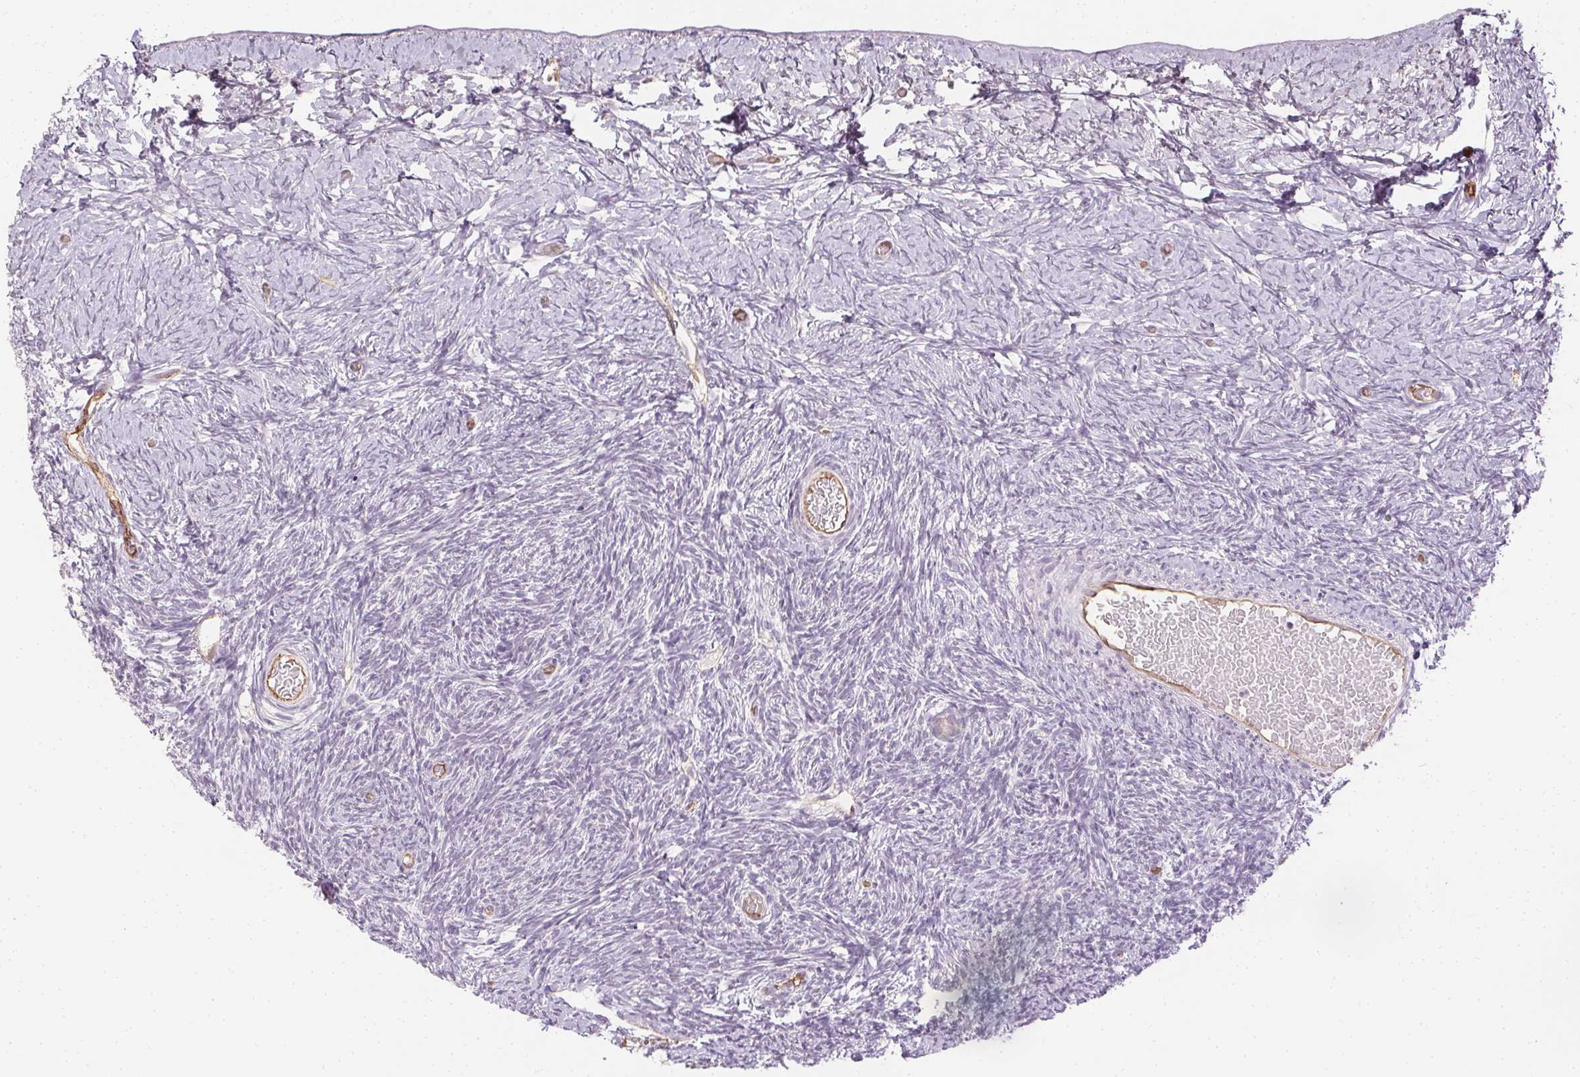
{"staining": {"intensity": "negative", "quantity": "none", "location": "none"}, "tissue": "ovary", "cell_type": "Follicle cells", "image_type": "normal", "snomed": [{"axis": "morphology", "description": "Normal tissue, NOS"}, {"axis": "topography", "description": "Ovary"}], "caption": "This is an IHC micrograph of benign human ovary. There is no expression in follicle cells.", "gene": "PODXL", "patient": {"sex": "female", "age": 39}}